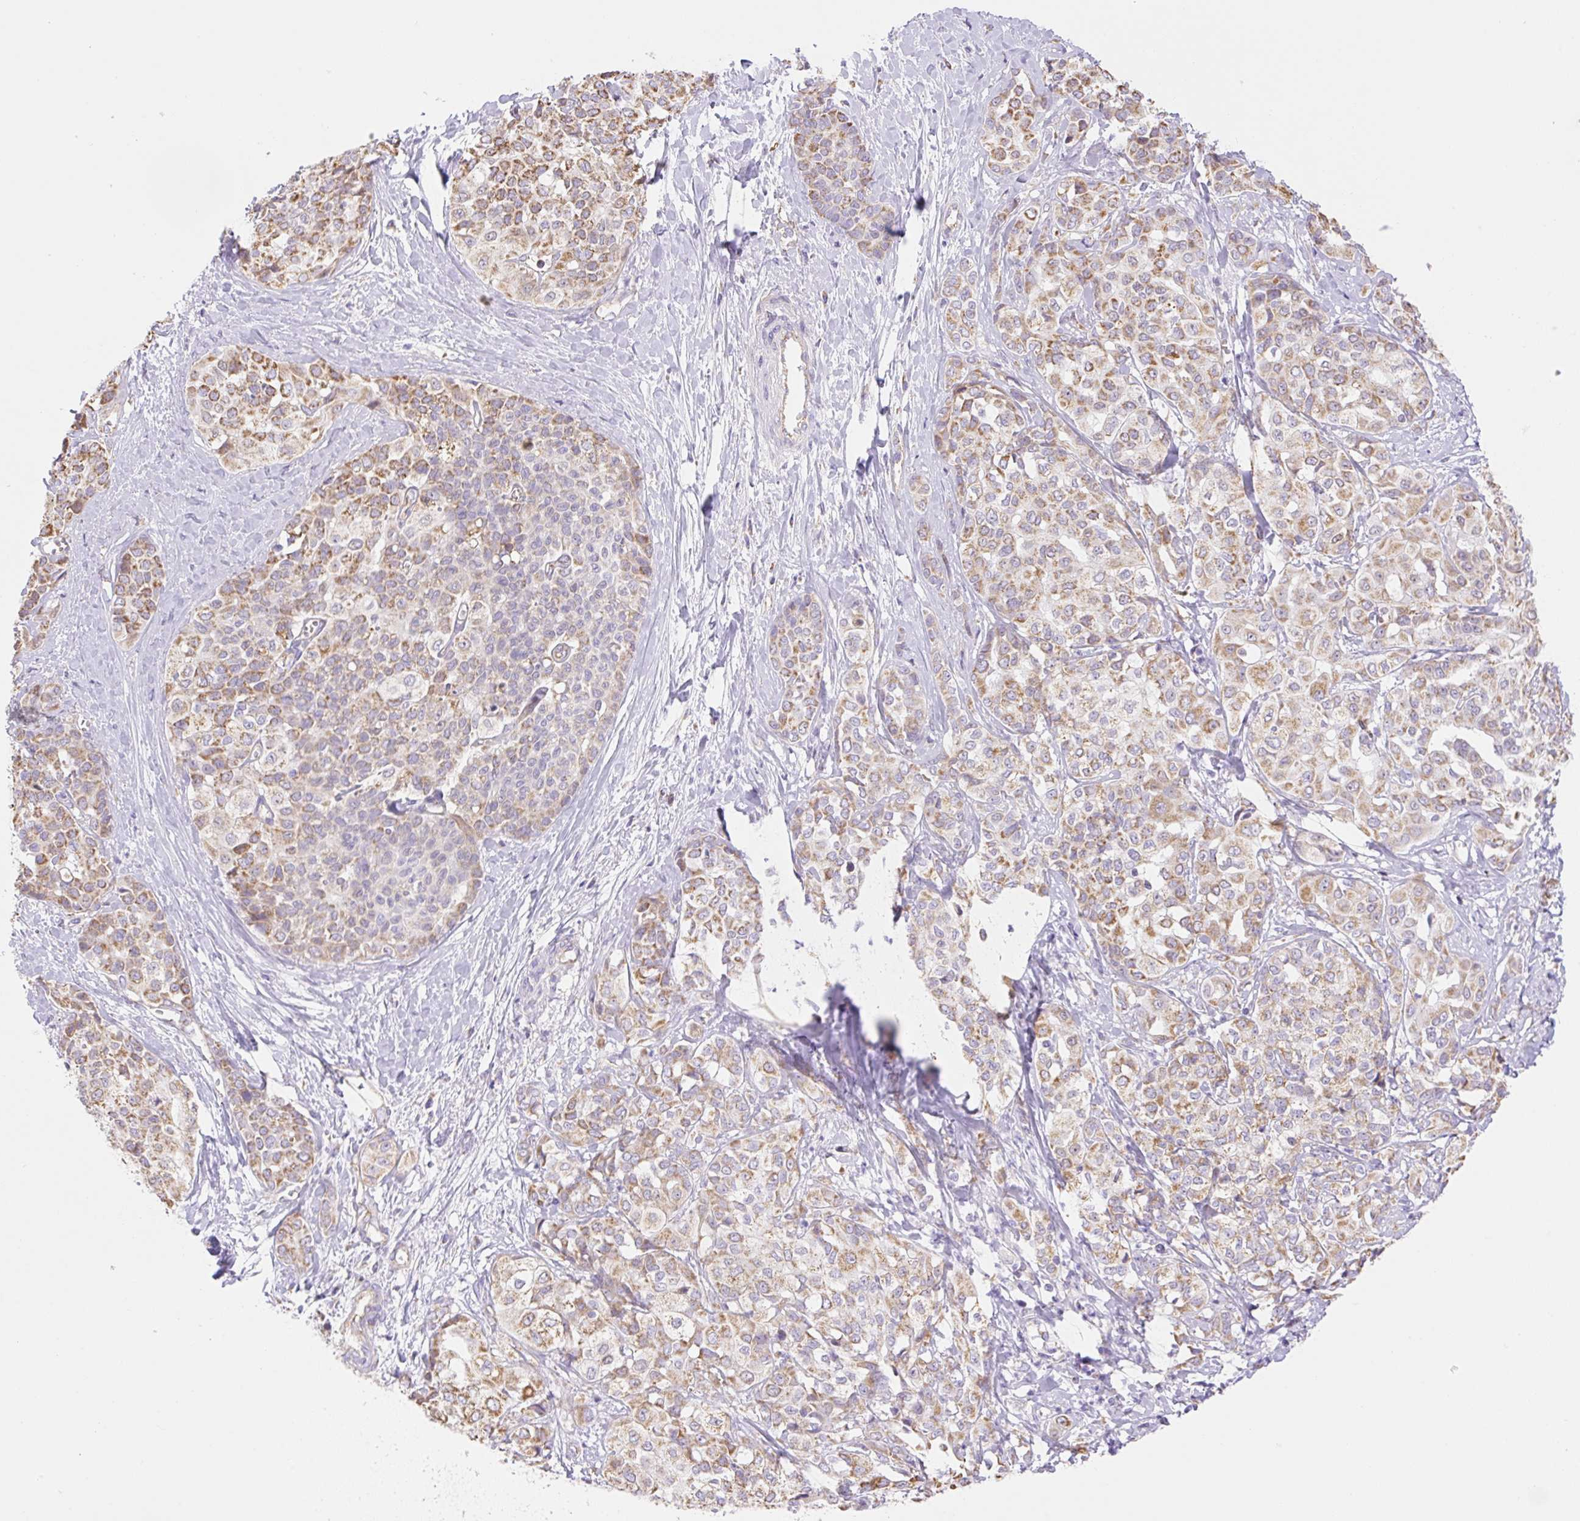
{"staining": {"intensity": "moderate", "quantity": "25%-75%", "location": "cytoplasmic/membranous"}, "tissue": "liver cancer", "cell_type": "Tumor cells", "image_type": "cancer", "snomed": [{"axis": "morphology", "description": "Cholangiocarcinoma"}, {"axis": "topography", "description": "Liver"}], "caption": "IHC of liver cholangiocarcinoma demonstrates medium levels of moderate cytoplasmic/membranous positivity in approximately 25%-75% of tumor cells. The protein is shown in brown color, while the nuclei are stained blue.", "gene": "ESAM", "patient": {"sex": "female", "age": 77}}